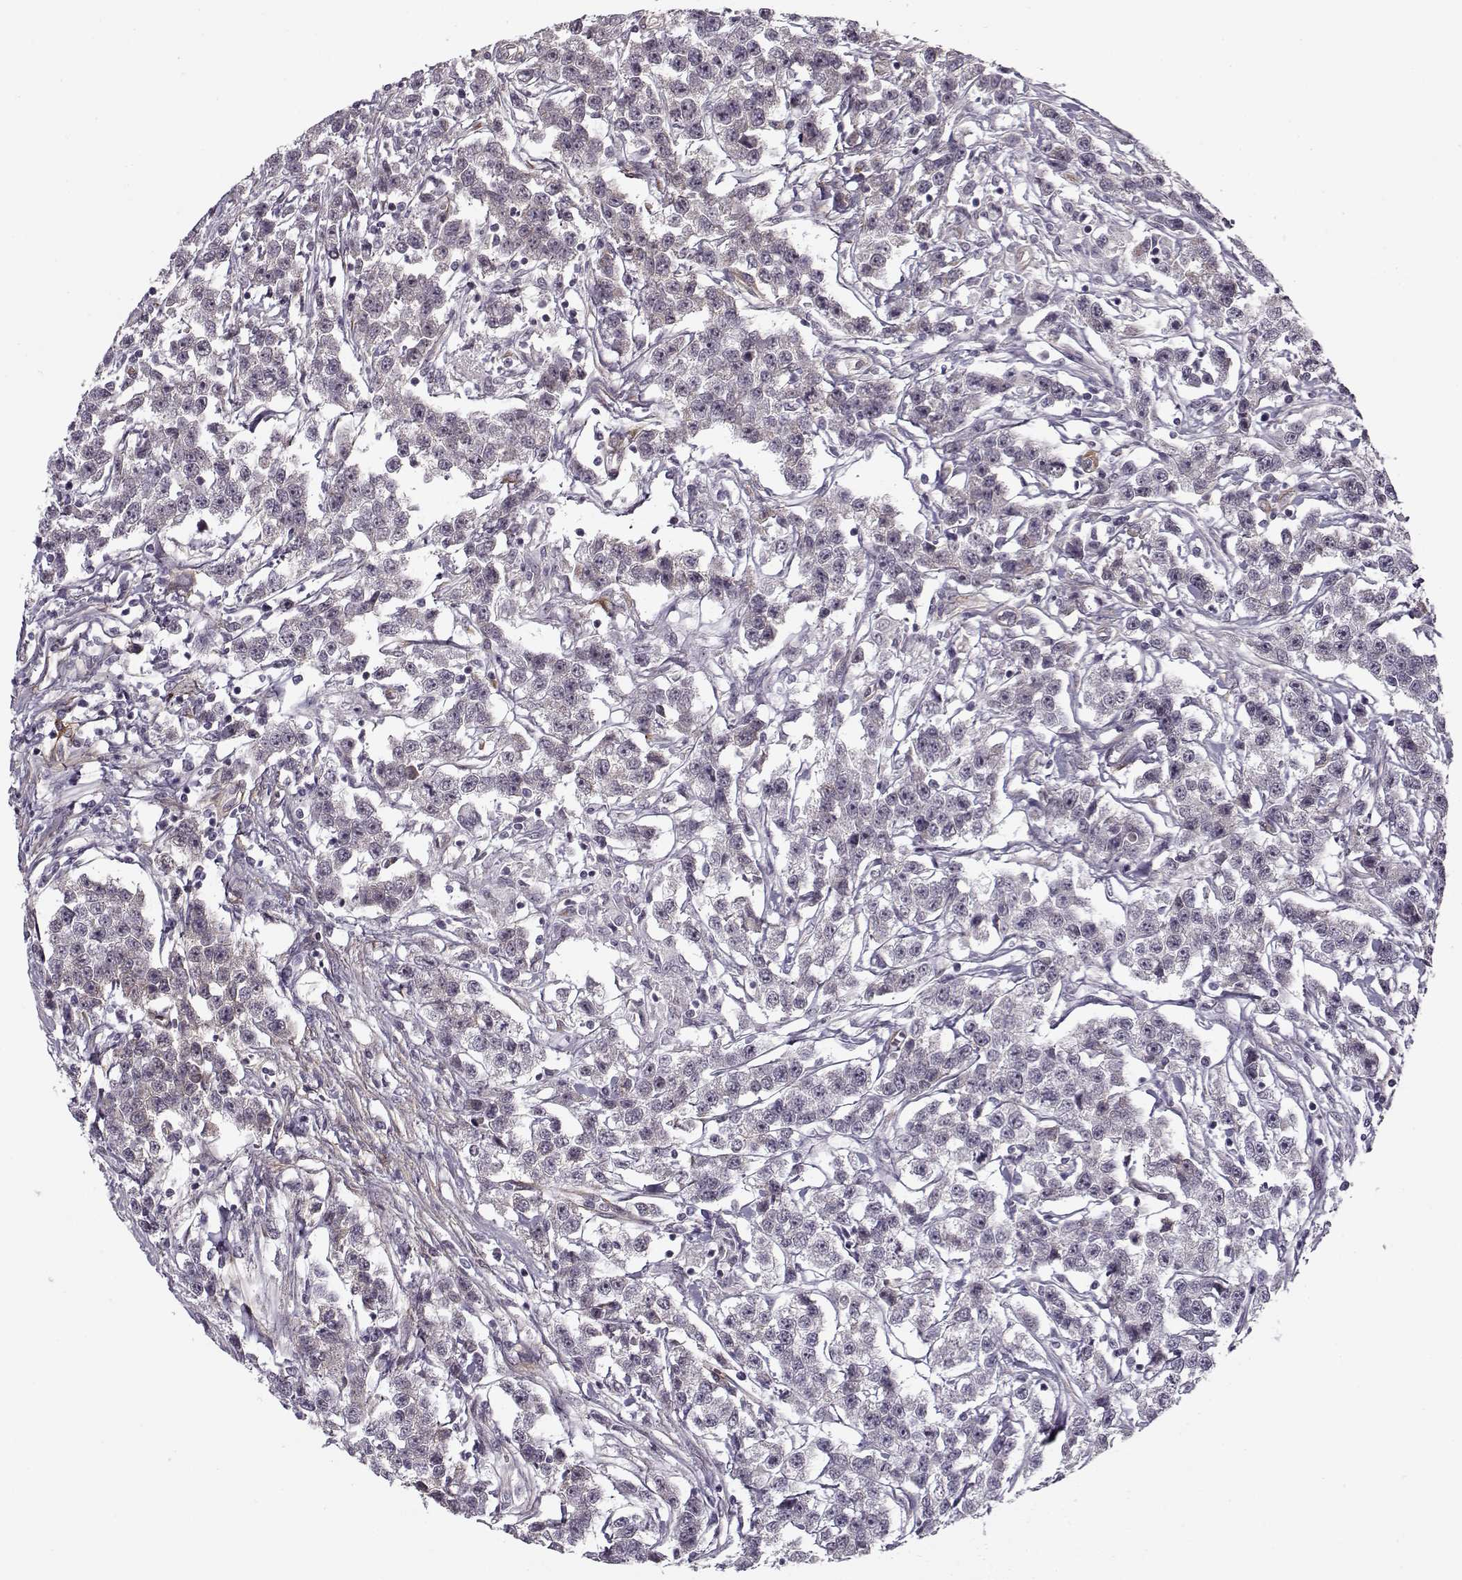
{"staining": {"intensity": "negative", "quantity": "none", "location": "none"}, "tissue": "testis cancer", "cell_type": "Tumor cells", "image_type": "cancer", "snomed": [{"axis": "morphology", "description": "Seminoma, NOS"}, {"axis": "topography", "description": "Testis"}], "caption": "Tumor cells show no significant protein expression in testis cancer.", "gene": "LAMB2", "patient": {"sex": "male", "age": 59}}